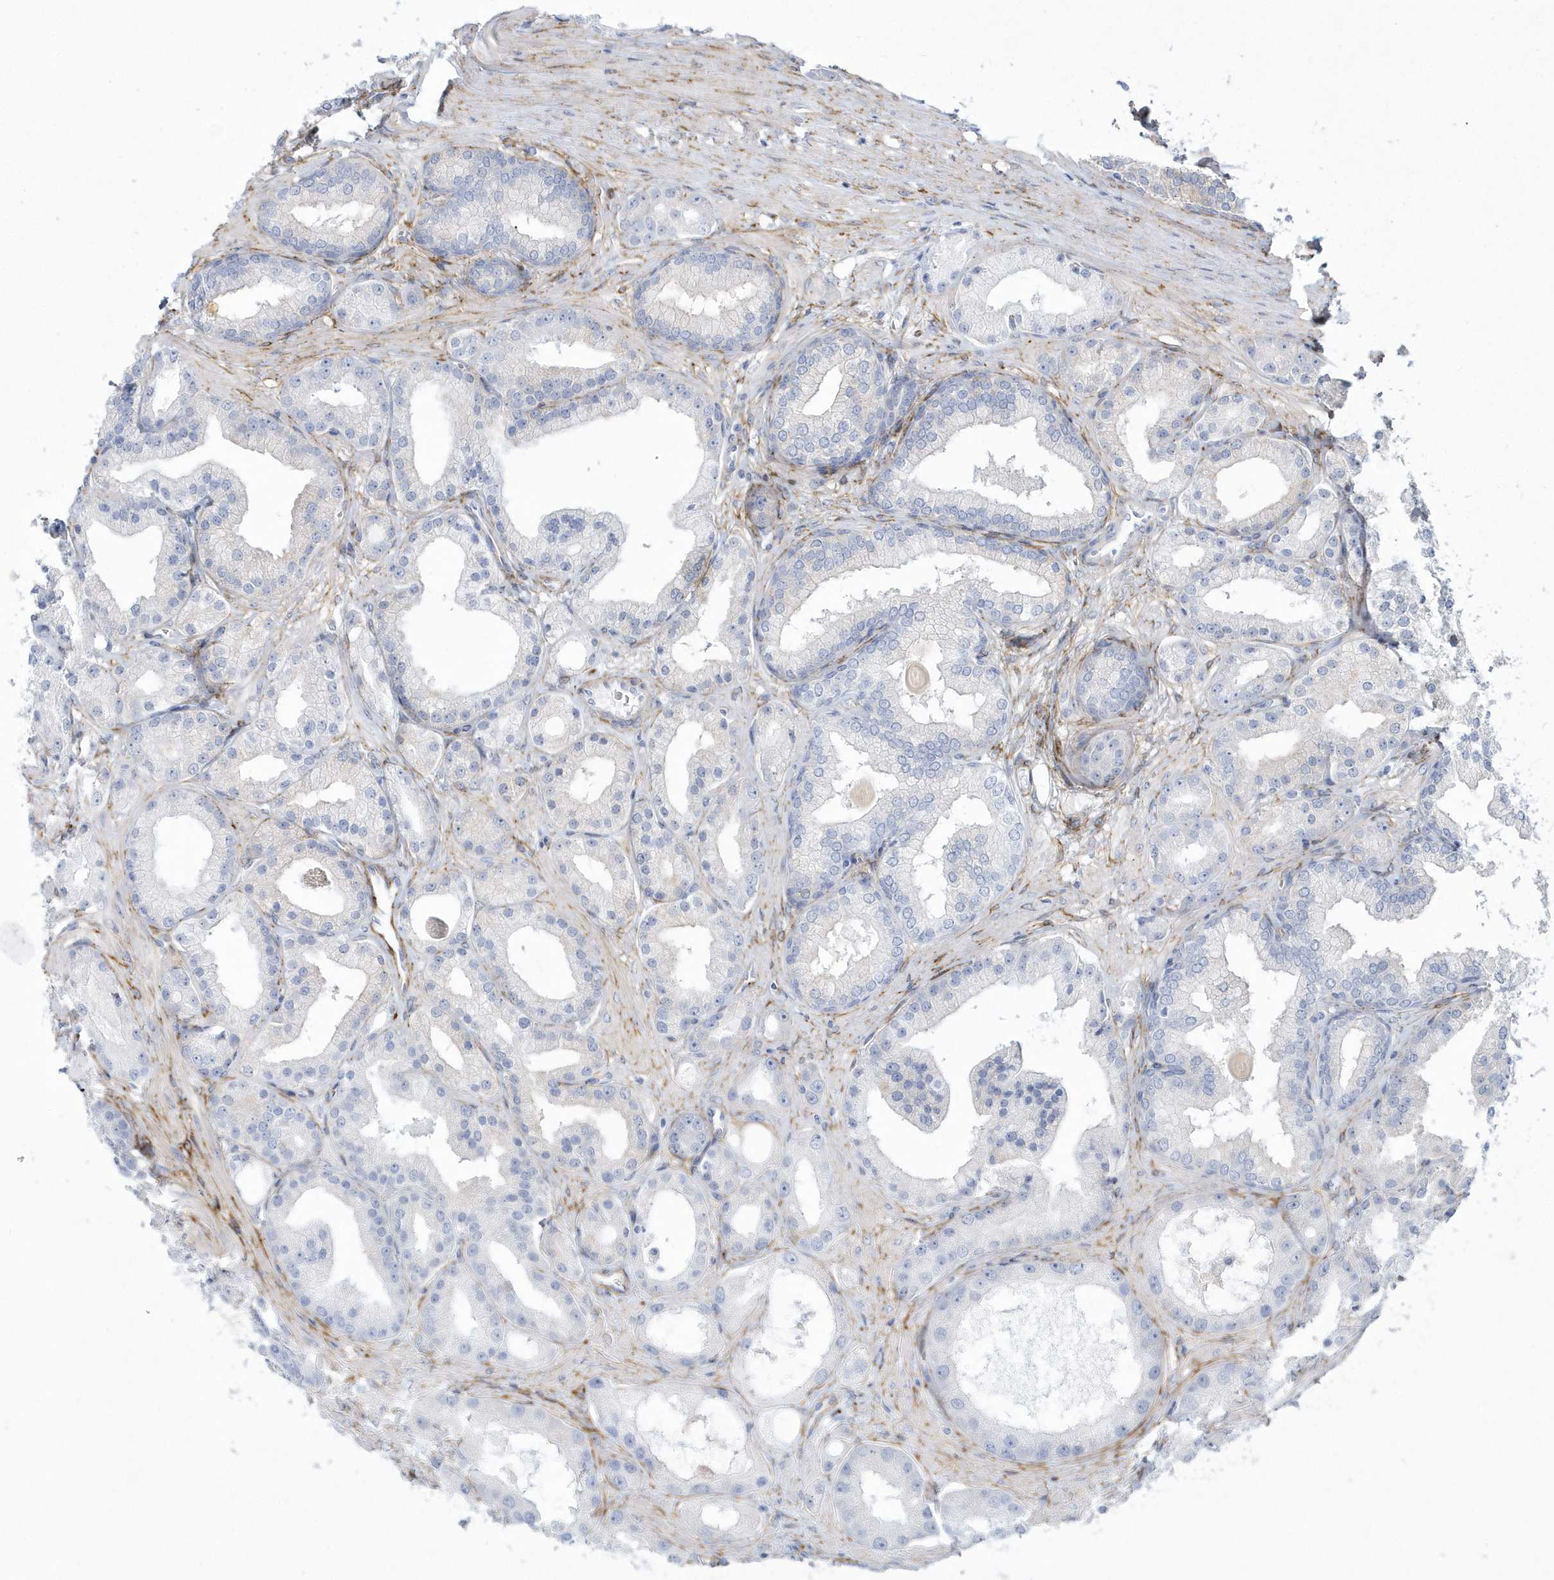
{"staining": {"intensity": "negative", "quantity": "none", "location": "none"}, "tissue": "prostate cancer", "cell_type": "Tumor cells", "image_type": "cancer", "snomed": [{"axis": "morphology", "description": "Adenocarcinoma, Low grade"}, {"axis": "topography", "description": "Prostate"}], "caption": "High power microscopy photomicrograph of an immunohistochemistry (IHC) image of prostate cancer, revealing no significant expression in tumor cells. The staining is performed using DAB brown chromogen with nuclei counter-stained in using hematoxylin.", "gene": "WDR27", "patient": {"sex": "male", "age": 67}}